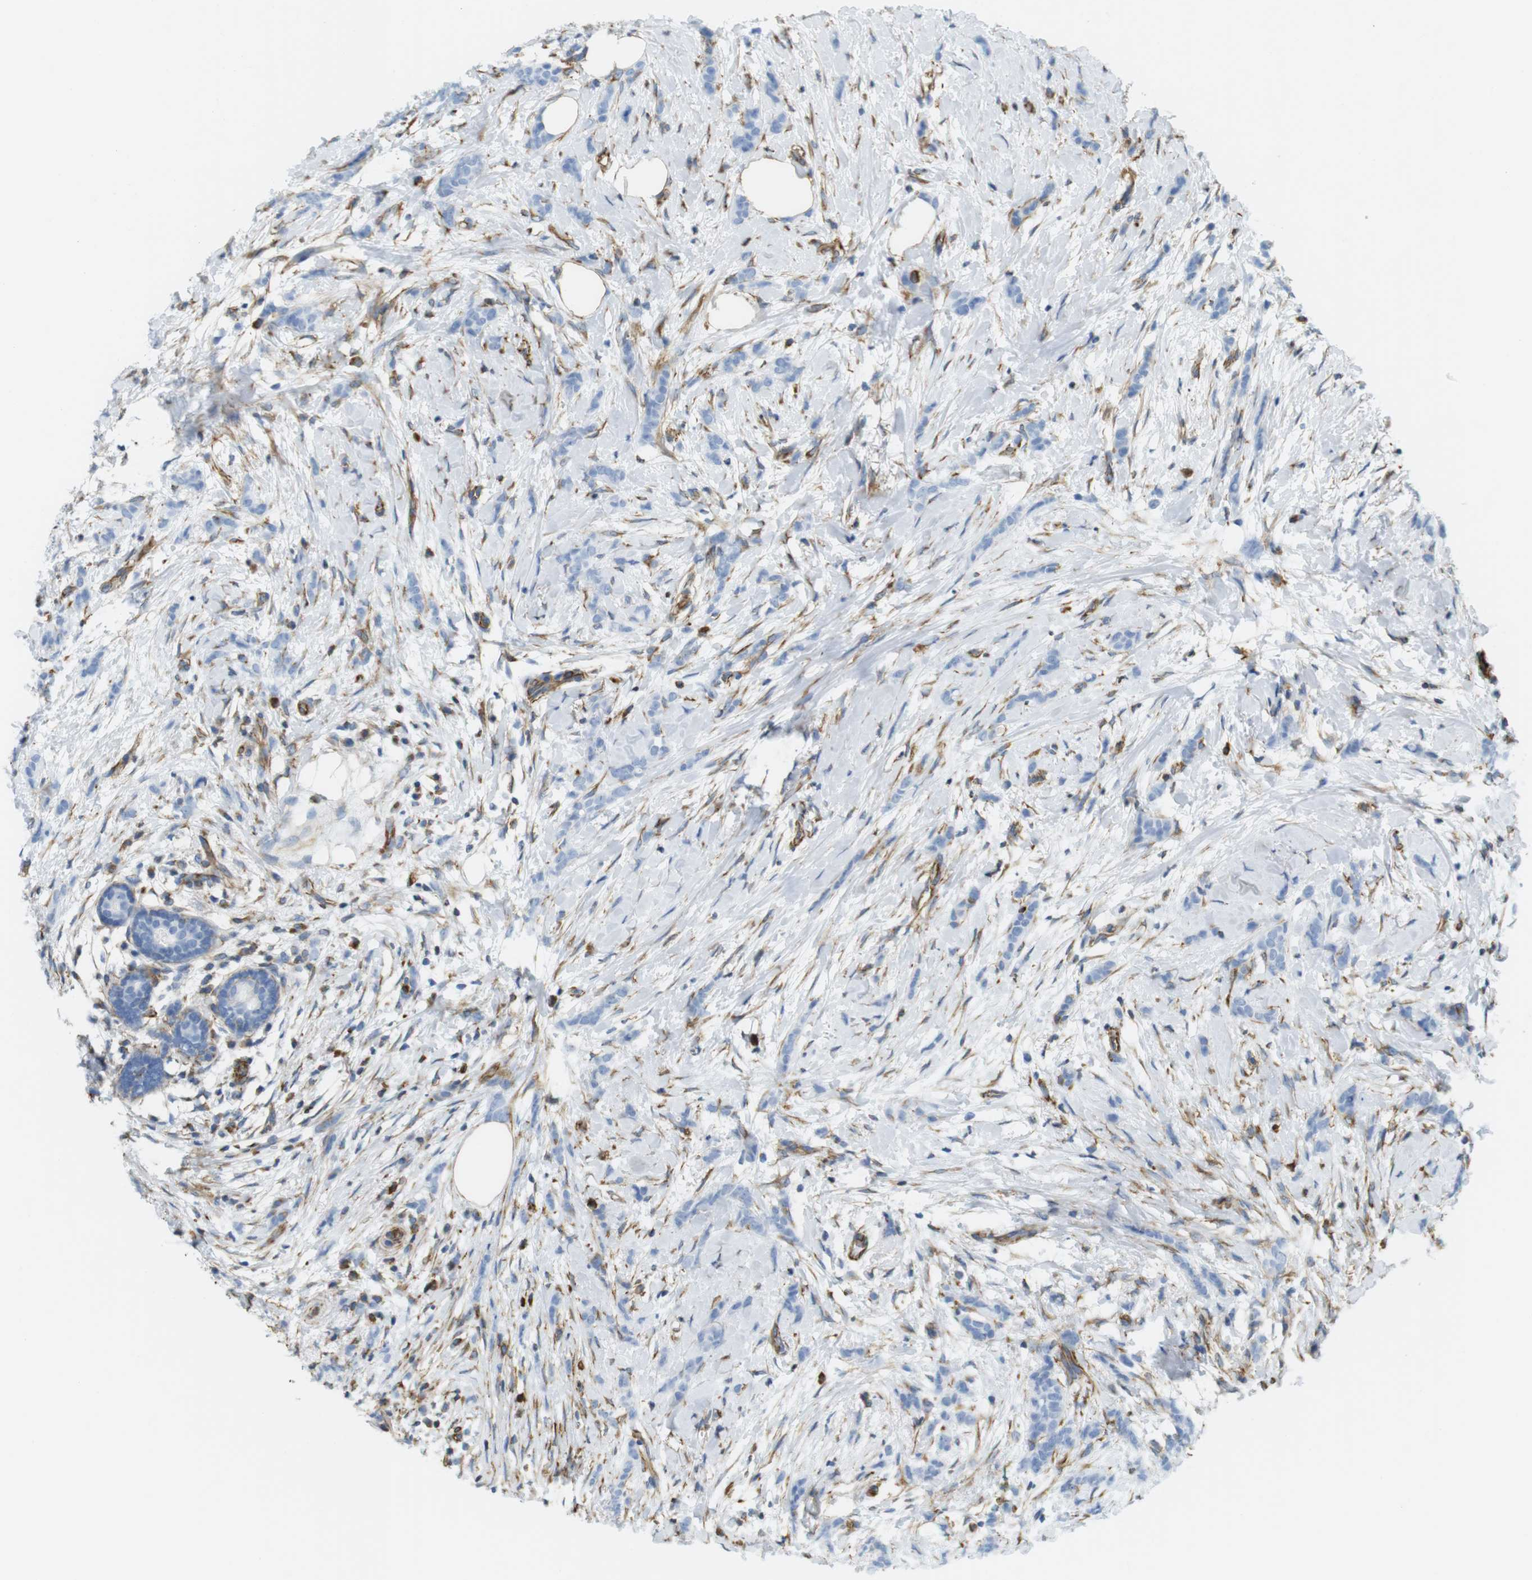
{"staining": {"intensity": "negative", "quantity": "none", "location": "none"}, "tissue": "breast cancer", "cell_type": "Tumor cells", "image_type": "cancer", "snomed": [{"axis": "morphology", "description": "Lobular carcinoma, in situ"}, {"axis": "morphology", "description": "Lobular carcinoma"}, {"axis": "topography", "description": "Breast"}], "caption": "There is no significant staining in tumor cells of breast lobular carcinoma.", "gene": "MS4A10", "patient": {"sex": "female", "age": 41}}